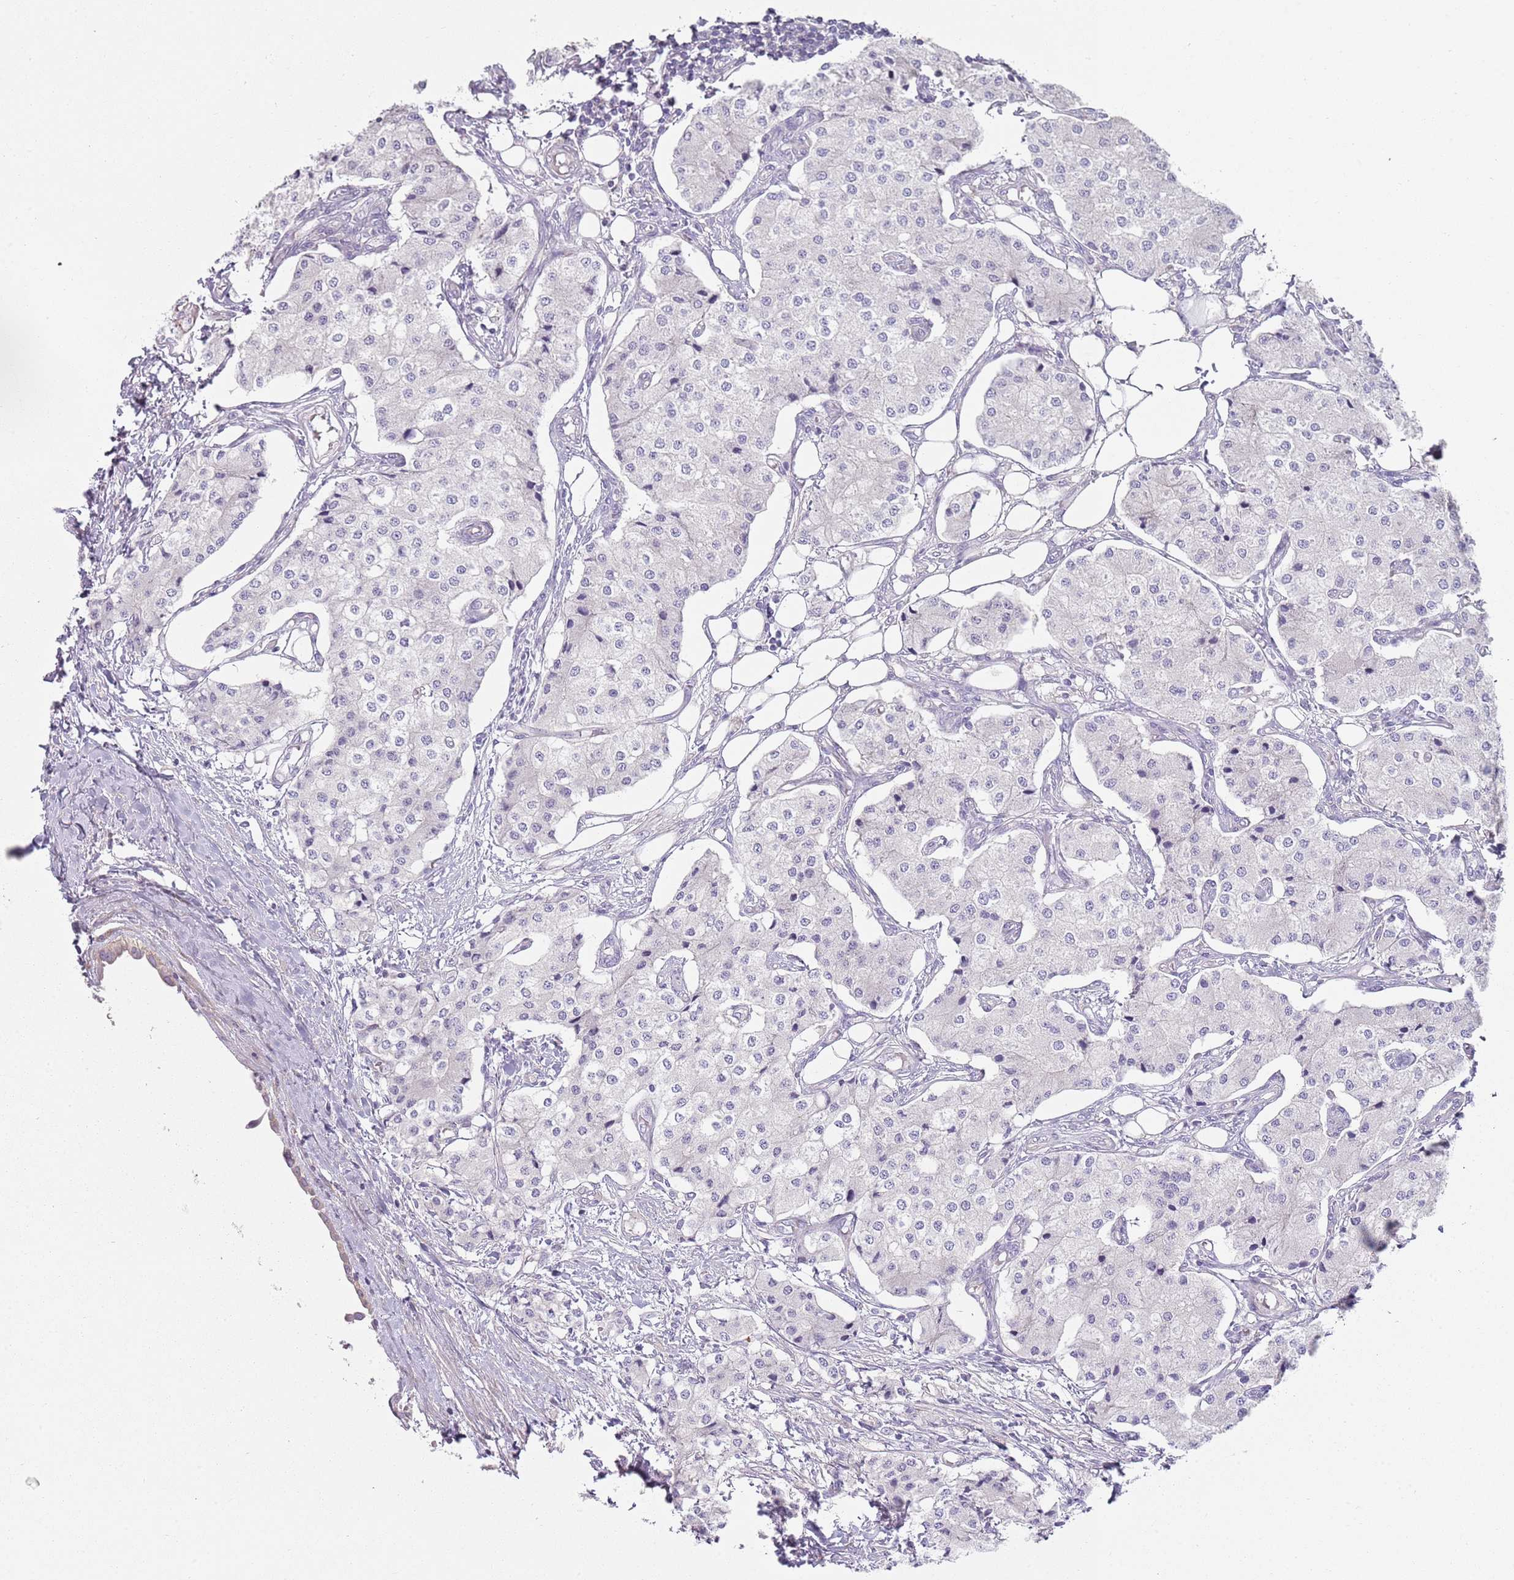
{"staining": {"intensity": "negative", "quantity": "none", "location": "none"}, "tissue": "carcinoid", "cell_type": "Tumor cells", "image_type": "cancer", "snomed": [{"axis": "morphology", "description": "Carcinoid, malignant, NOS"}, {"axis": "topography", "description": "Colon"}], "caption": "Carcinoid was stained to show a protein in brown. There is no significant staining in tumor cells.", "gene": "SLC26A6", "patient": {"sex": "female", "age": 52}}